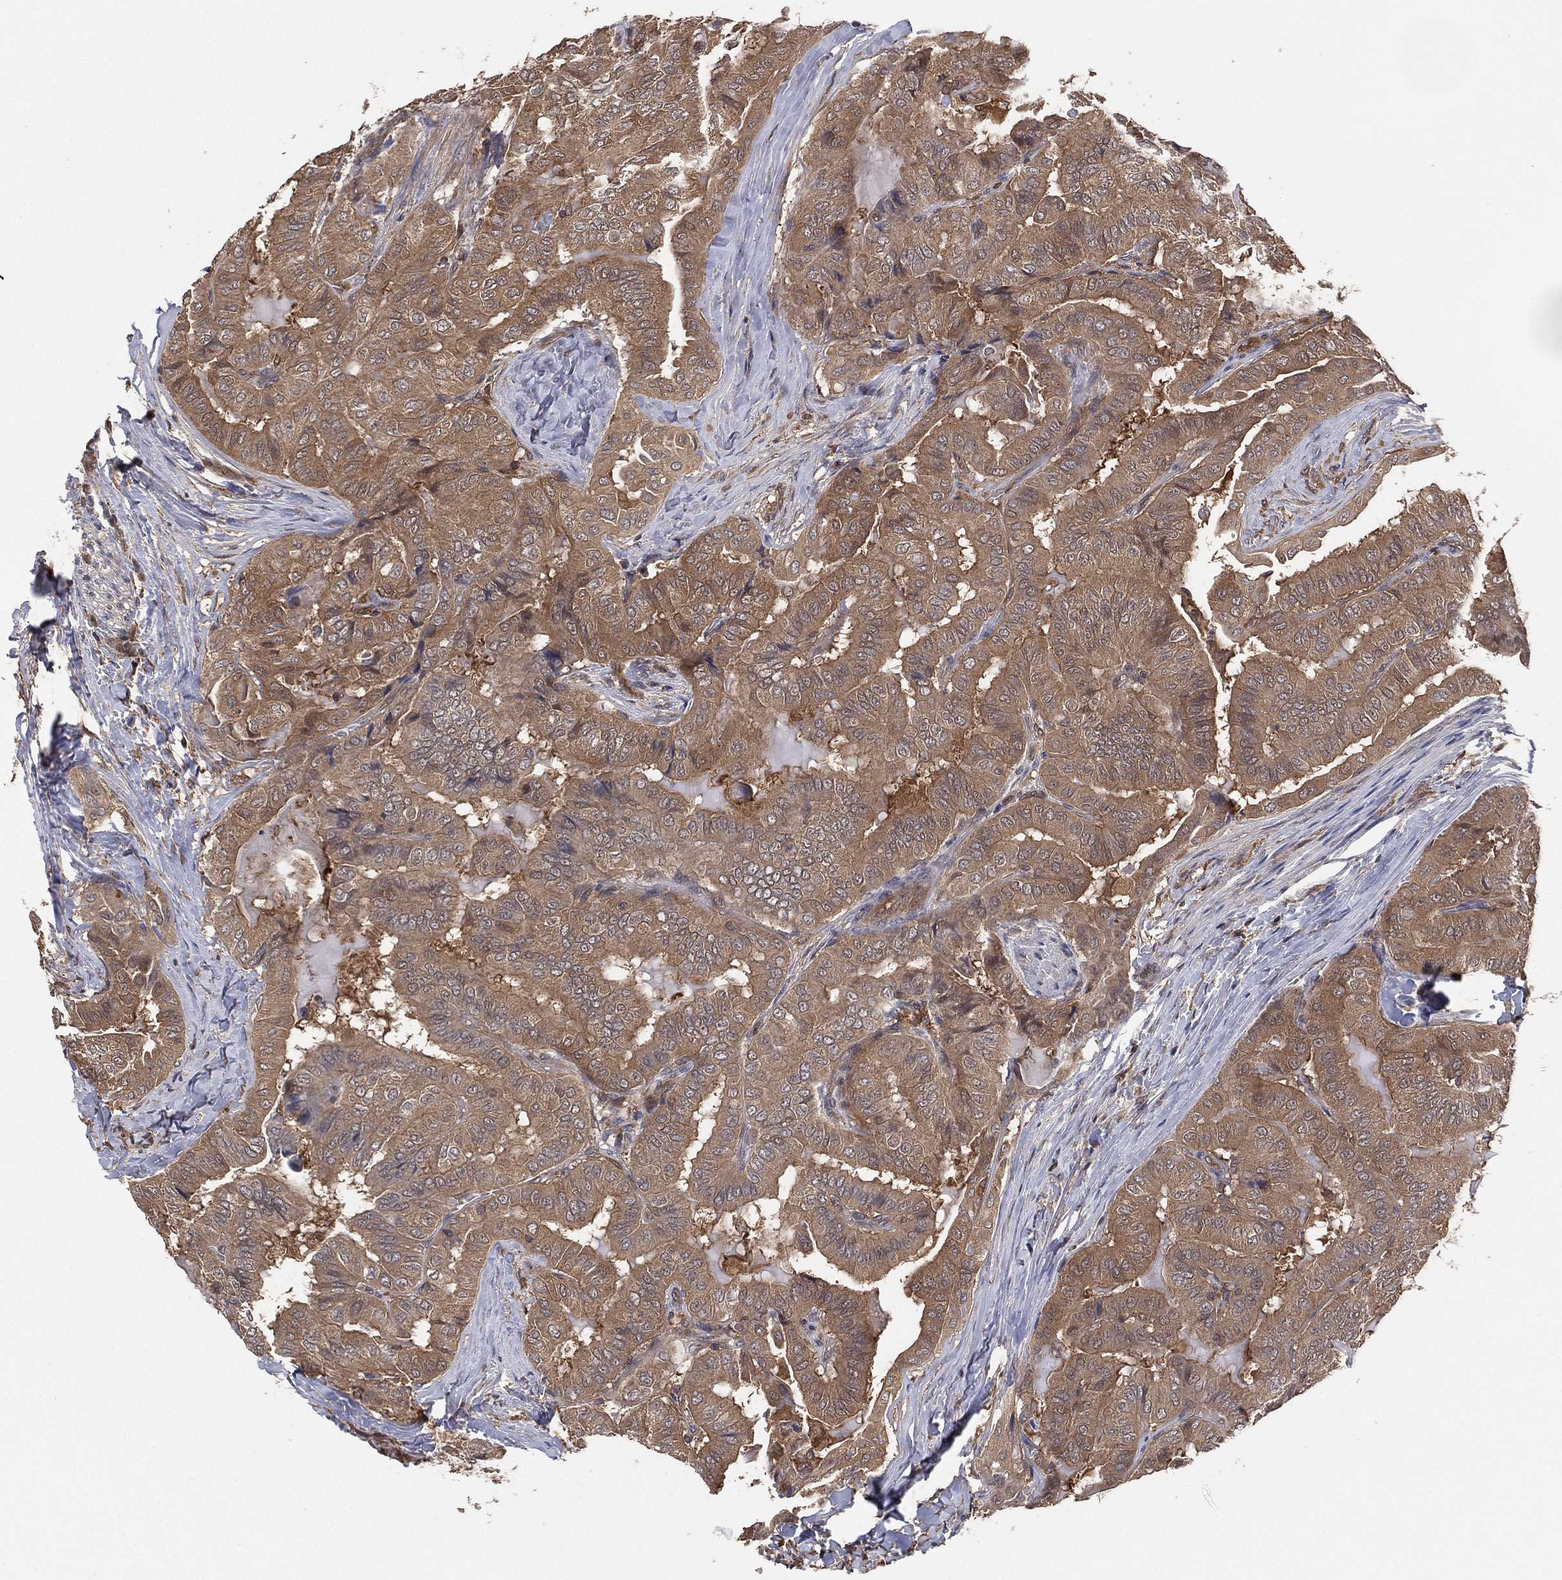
{"staining": {"intensity": "moderate", "quantity": "25%-75%", "location": "cytoplasmic/membranous"}, "tissue": "thyroid cancer", "cell_type": "Tumor cells", "image_type": "cancer", "snomed": [{"axis": "morphology", "description": "Papillary adenocarcinoma, NOS"}, {"axis": "topography", "description": "Thyroid gland"}], "caption": "Papillary adenocarcinoma (thyroid) was stained to show a protein in brown. There is medium levels of moderate cytoplasmic/membranous expression in approximately 25%-75% of tumor cells.", "gene": "PSMG4", "patient": {"sex": "female", "age": 68}}